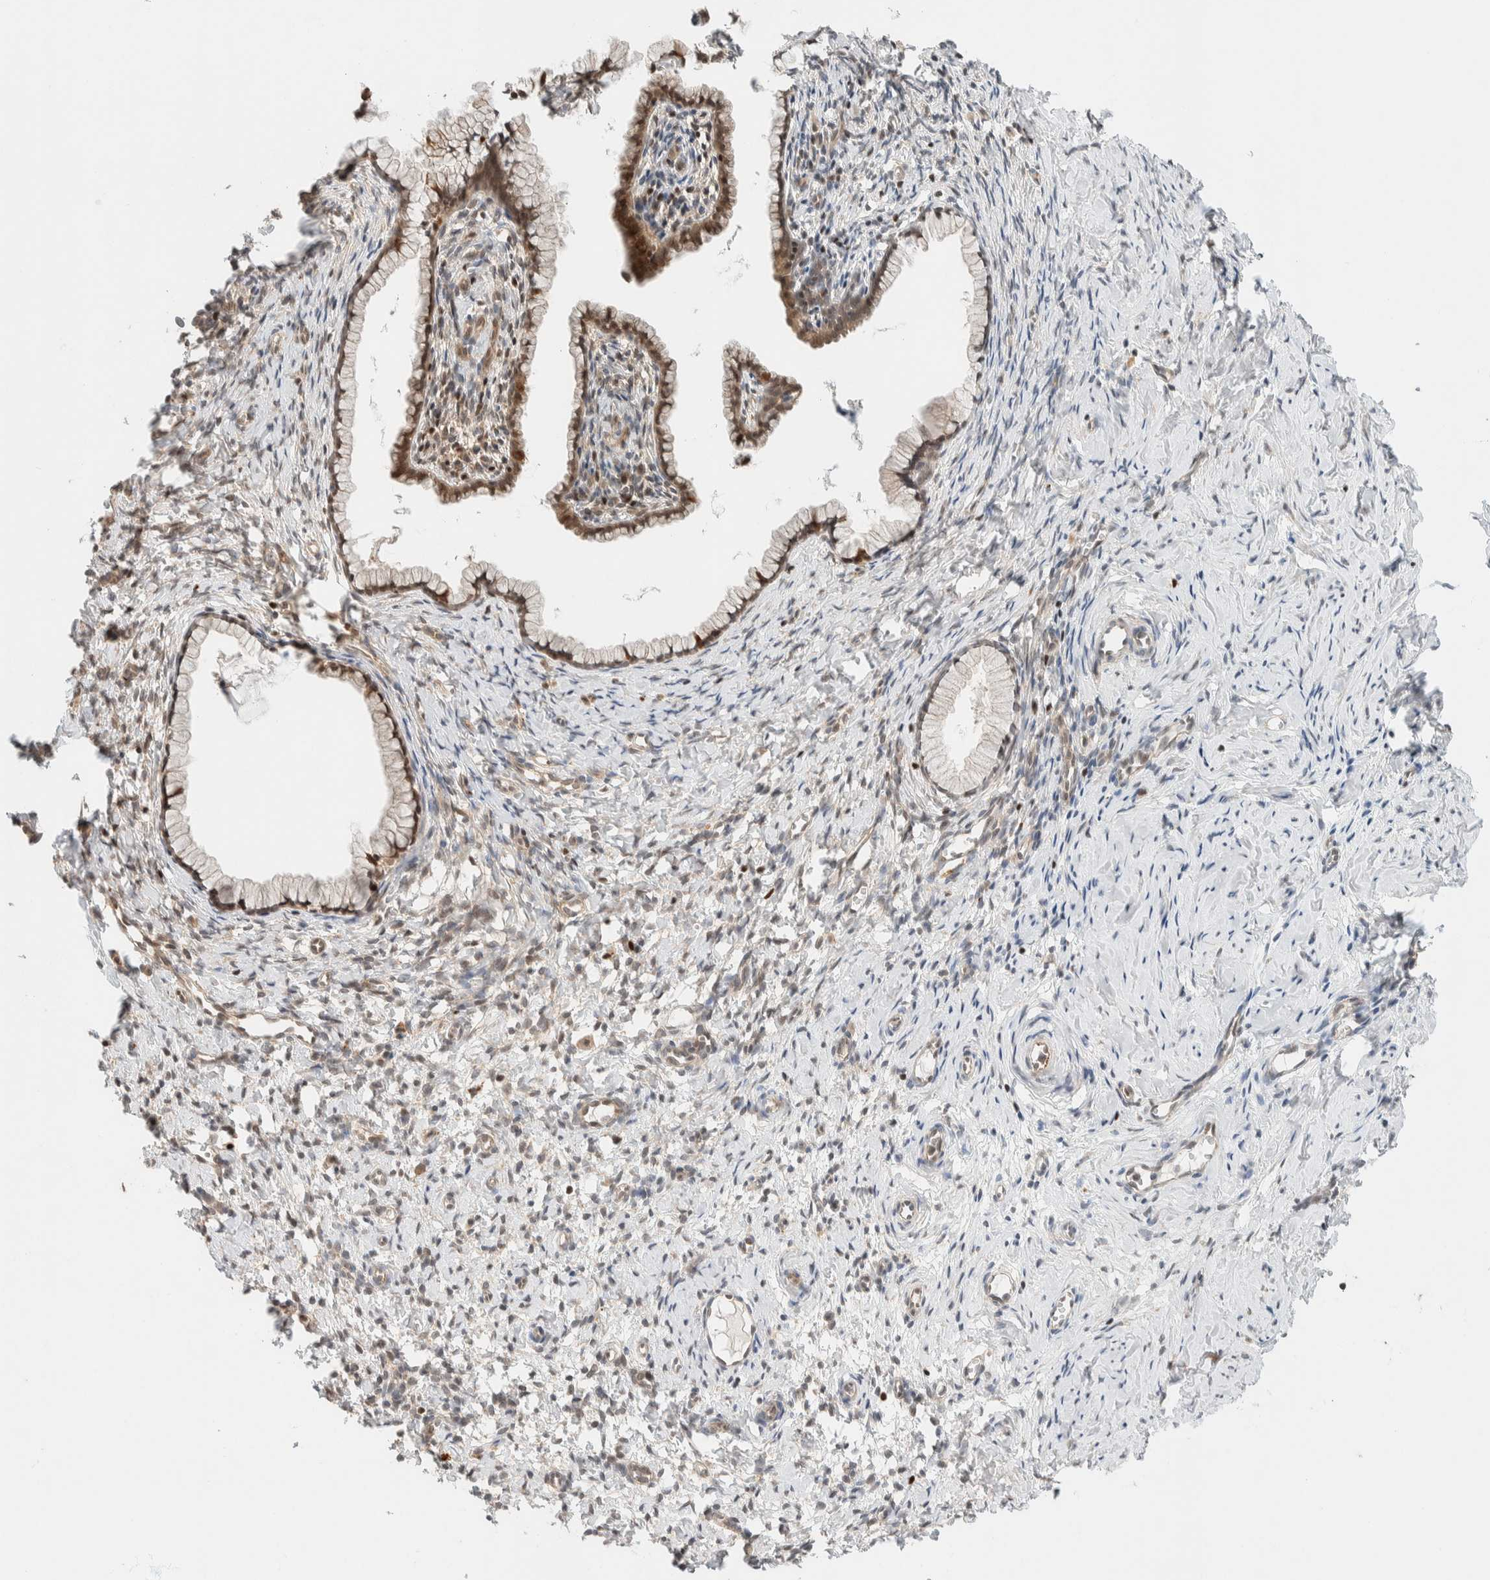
{"staining": {"intensity": "moderate", "quantity": ">75%", "location": "cytoplasmic/membranous,nuclear"}, "tissue": "cervix", "cell_type": "Glandular cells", "image_type": "normal", "snomed": [{"axis": "morphology", "description": "Normal tissue, NOS"}, {"axis": "topography", "description": "Cervix"}], "caption": "A medium amount of moderate cytoplasmic/membranous,nuclear positivity is seen in approximately >75% of glandular cells in normal cervix. The staining was performed using DAB to visualize the protein expression in brown, while the nuclei were stained in blue with hematoxylin (Magnification: 20x).", "gene": "C8orf76", "patient": {"sex": "female", "age": 75}}